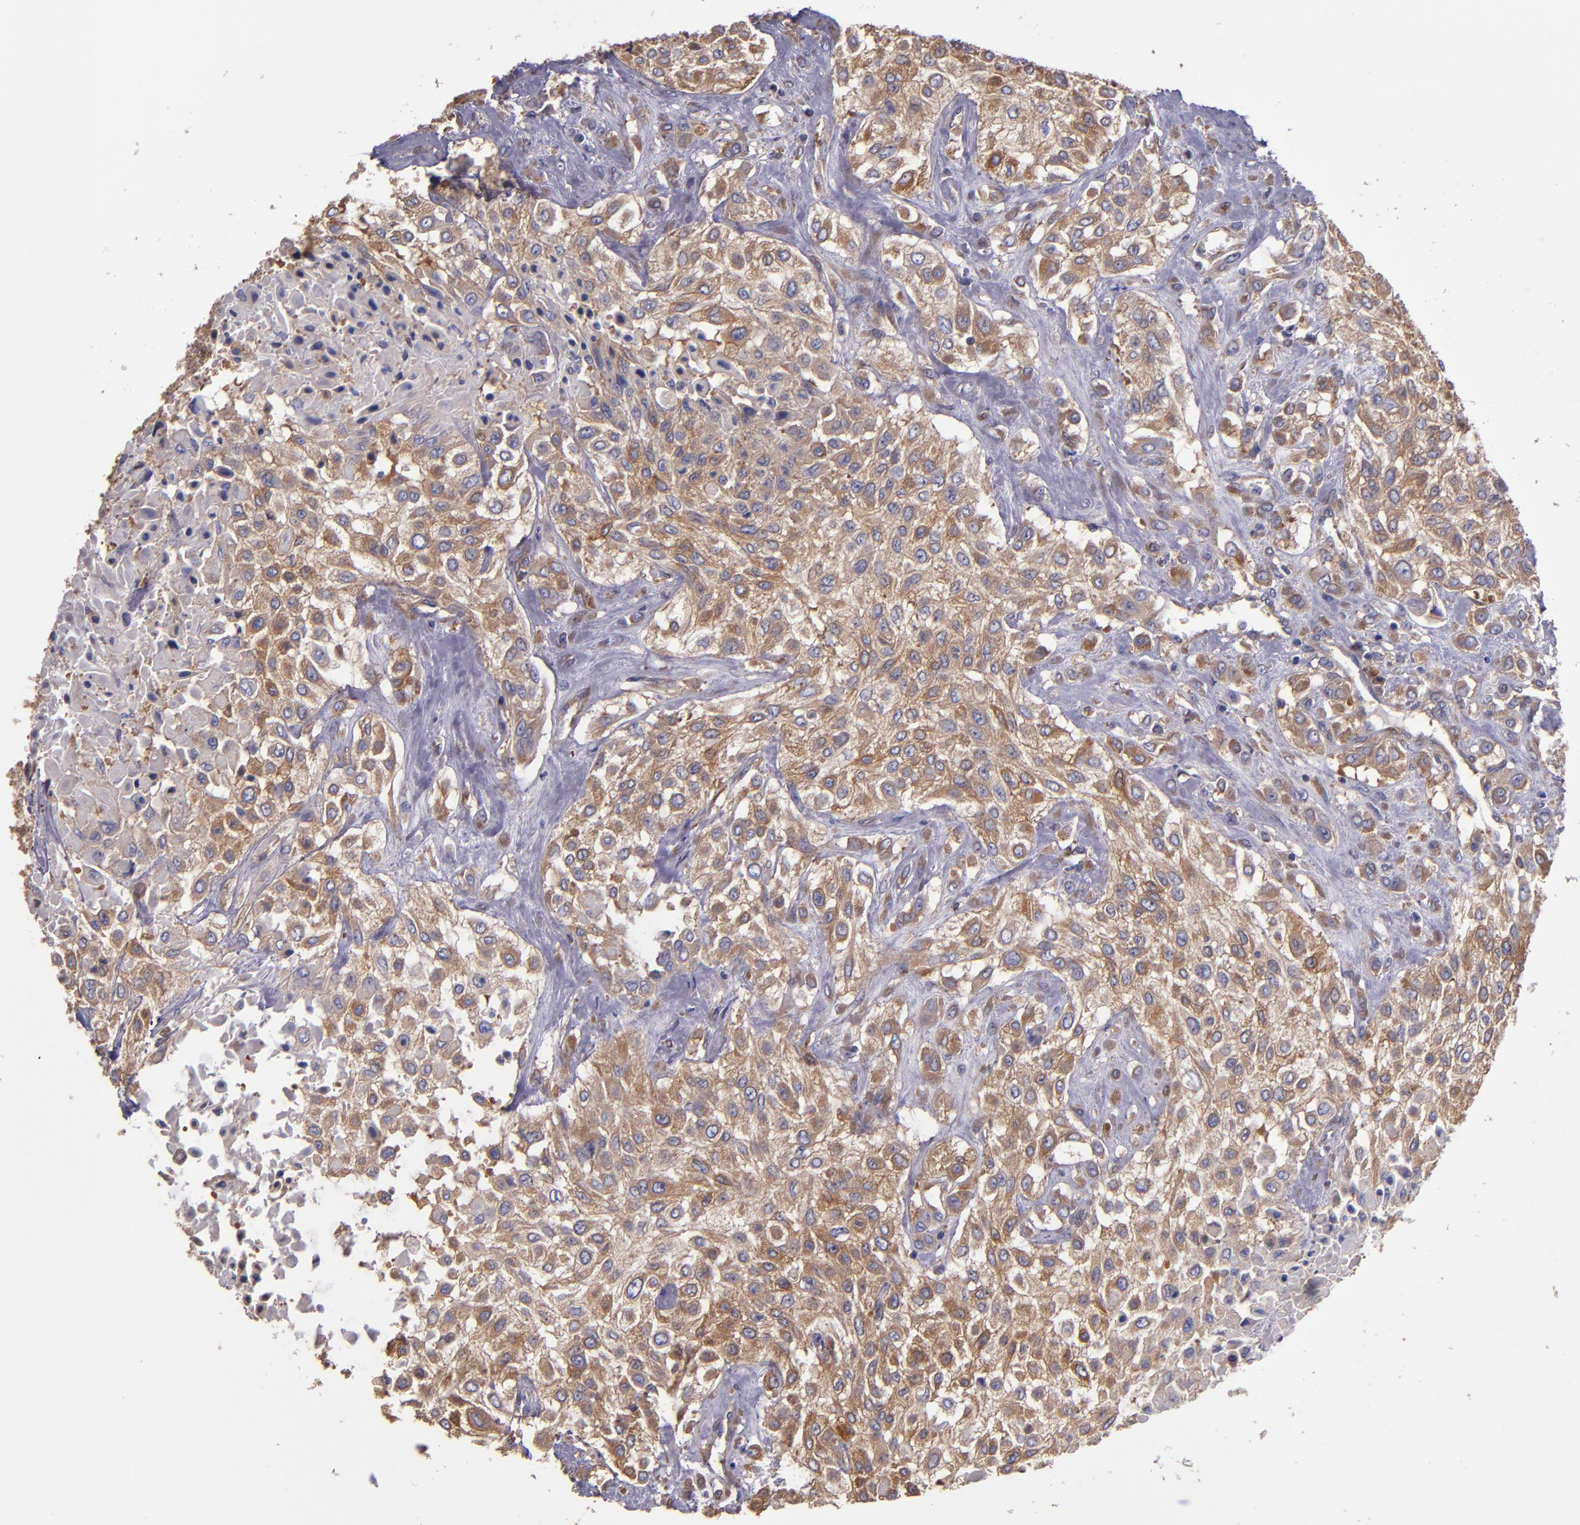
{"staining": {"intensity": "moderate", "quantity": ">75%", "location": "cytoplasmic/membranous"}, "tissue": "urothelial cancer", "cell_type": "Tumor cells", "image_type": "cancer", "snomed": [{"axis": "morphology", "description": "Urothelial carcinoma, High grade"}, {"axis": "topography", "description": "Urinary bladder"}], "caption": "DAB (3,3'-diaminobenzidine) immunohistochemical staining of urothelial carcinoma (high-grade) demonstrates moderate cytoplasmic/membranous protein expression in approximately >75% of tumor cells.", "gene": "CARS1", "patient": {"sex": "male", "age": 57}}